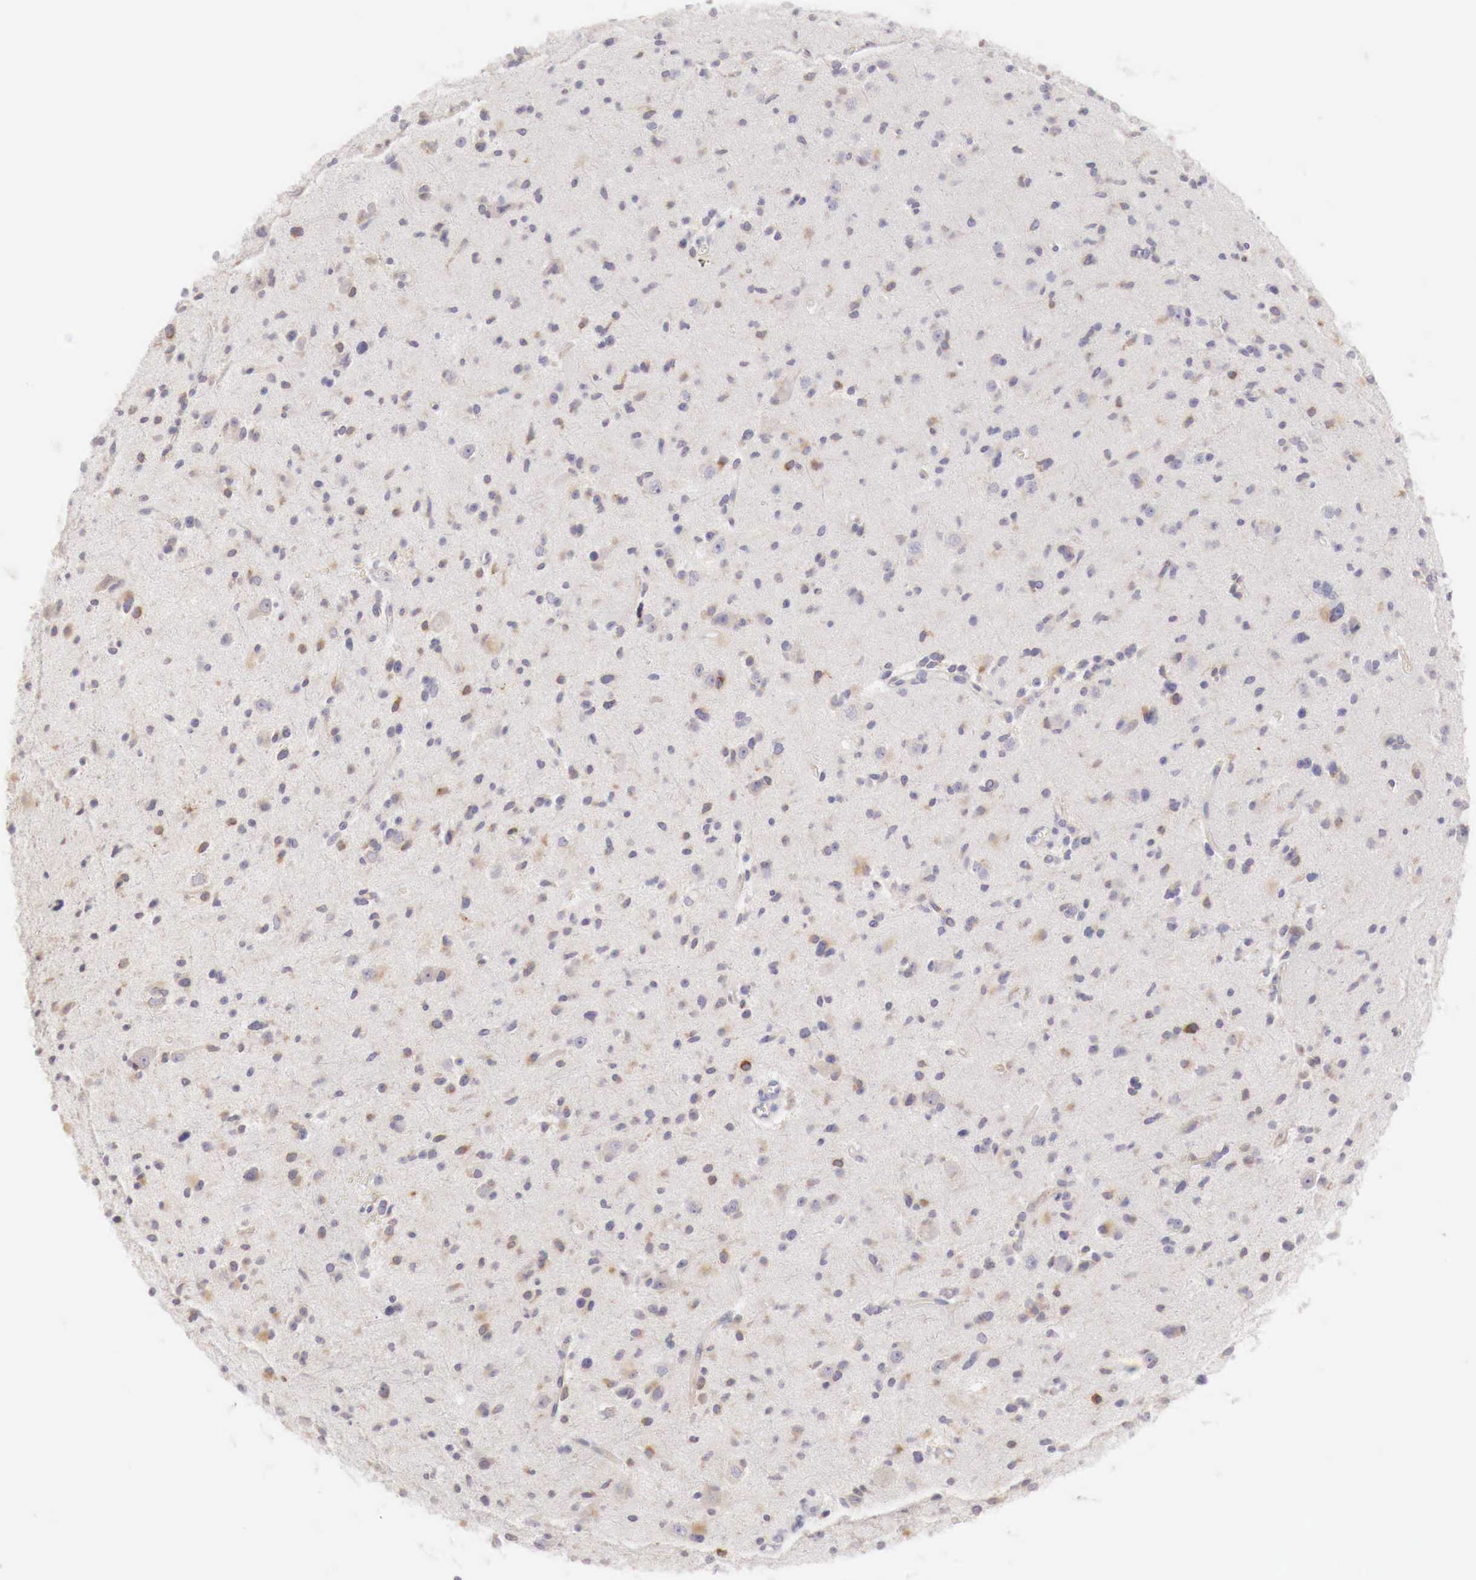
{"staining": {"intensity": "weak", "quantity": "<25%", "location": "cytoplasmic/membranous"}, "tissue": "glioma", "cell_type": "Tumor cells", "image_type": "cancer", "snomed": [{"axis": "morphology", "description": "Glioma, malignant, Low grade"}, {"axis": "topography", "description": "Brain"}], "caption": "This is an IHC photomicrograph of glioma. There is no expression in tumor cells.", "gene": "NSDHL", "patient": {"sex": "female", "age": 46}}